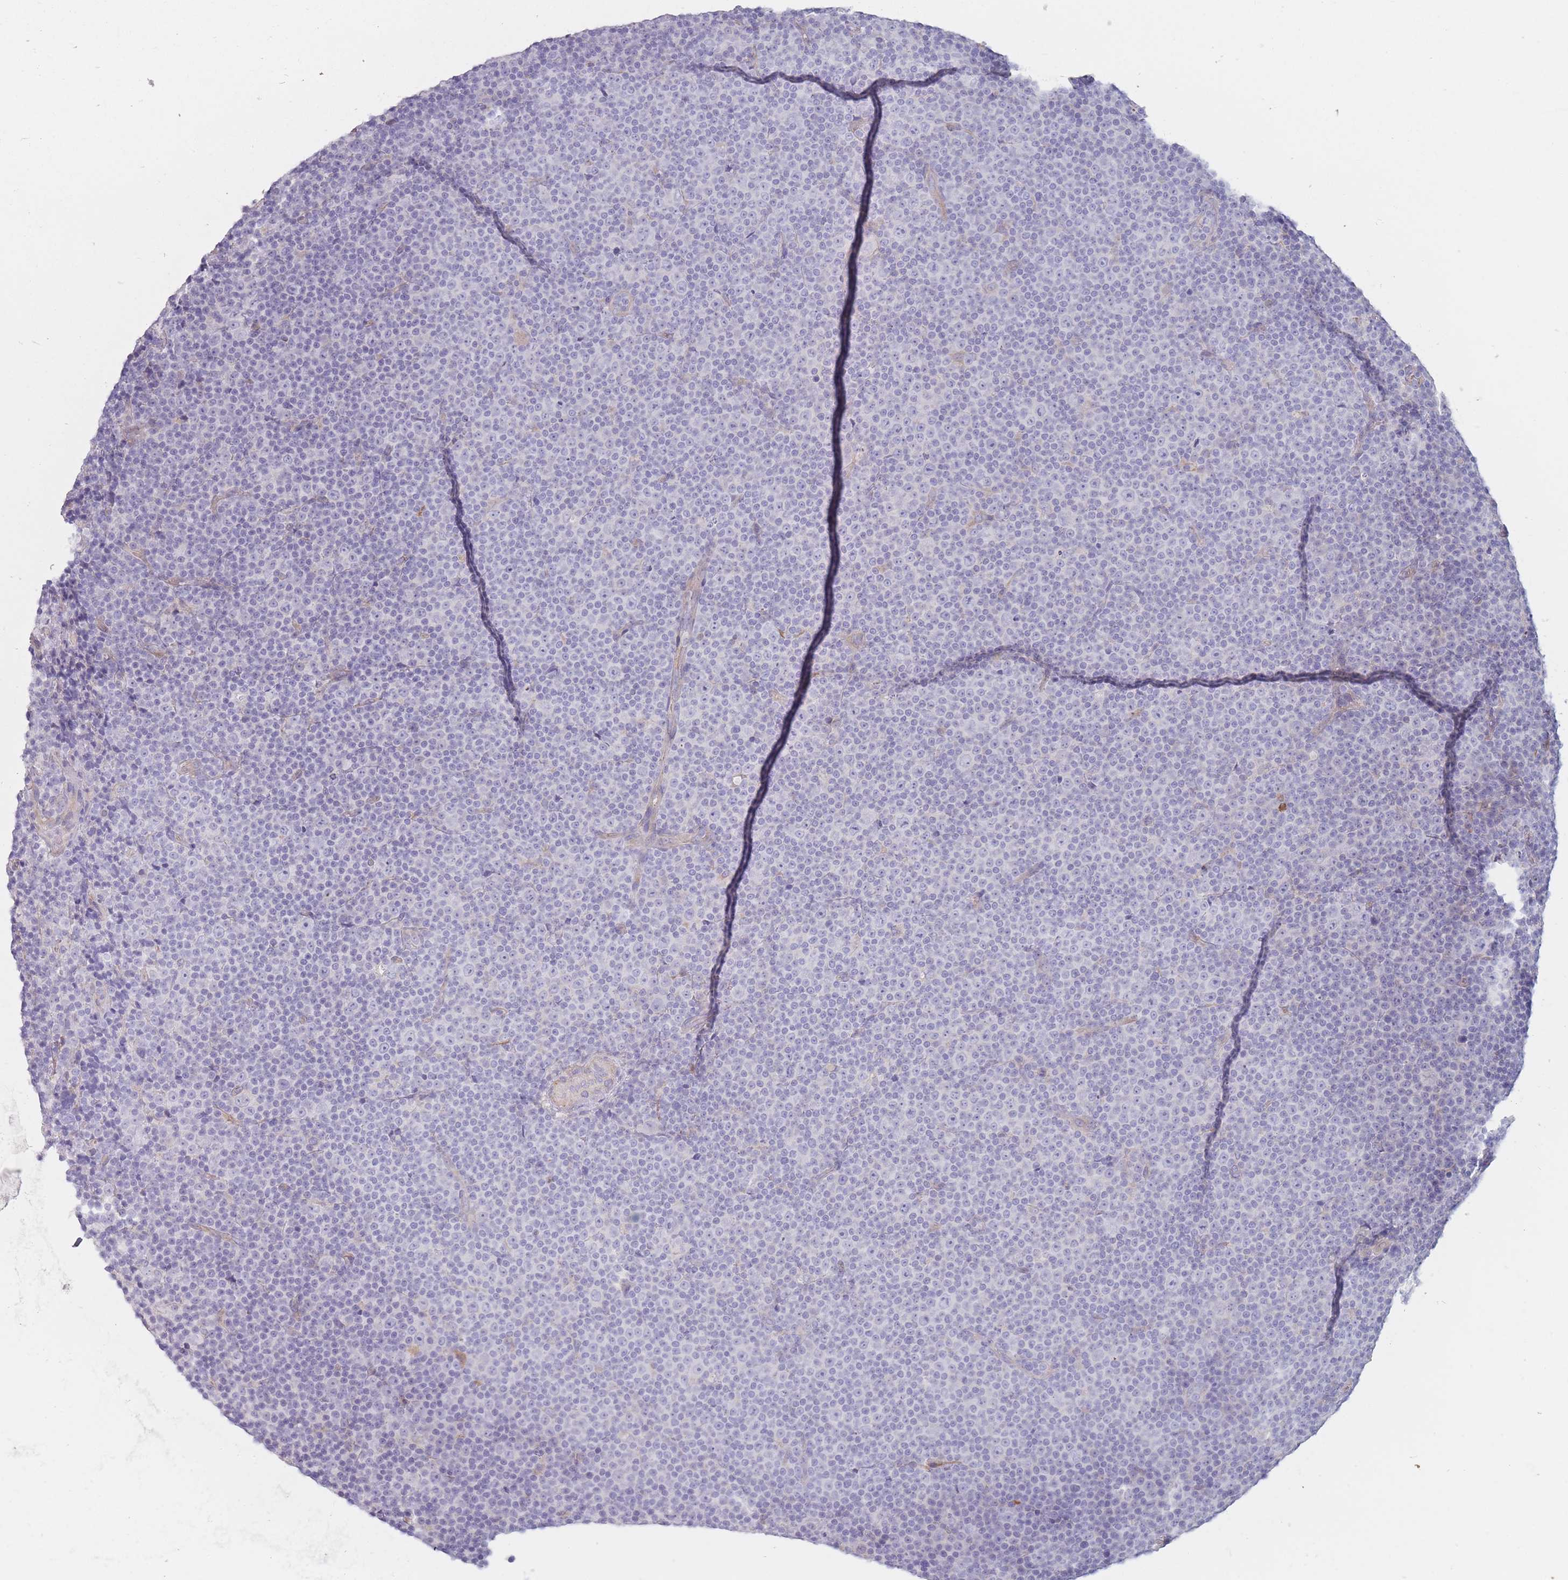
{"staining": {"intensity": "negative", "quantity": "none", "location": "none"}, "tissue": "lymphoma", "cell_type": "Tumor cells", "image_type": "cancer", "snomed": [{"axis": "morphology", "description": "Malignant lymphoma, non-Hodgkin's type, Low grade"}, {"axis": "topography", "description": "Lymph node"}], "caption": "Tumor cells show no significant protein expression in lymphoma.", "gene": "ERBIN", "patient": {"sex": "female", "age": 67}}